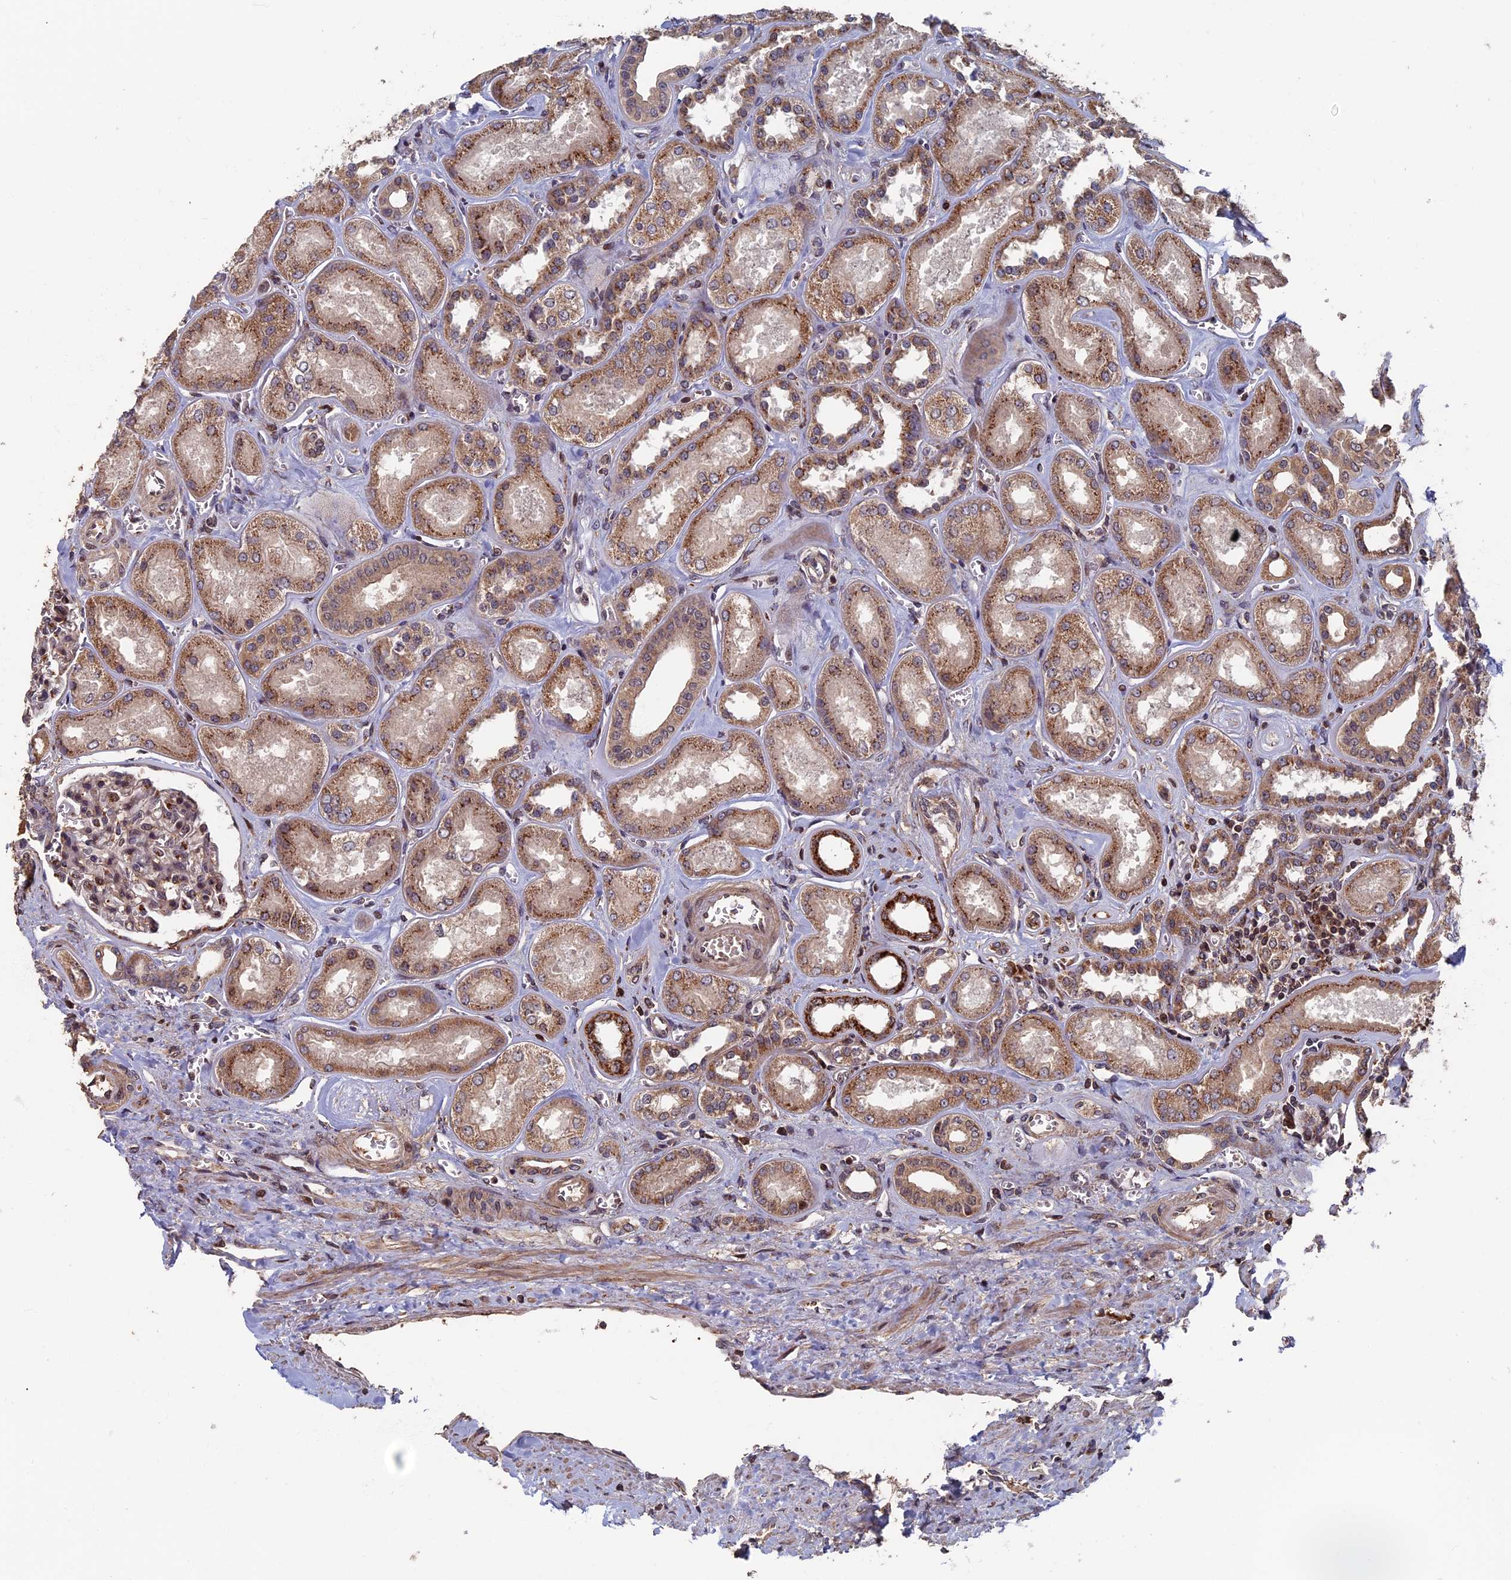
{"staining": {"intensity": "moderate", "quantity": "25%-75%", "location": "nuclear"}, "tissue": "kidney", "cell_type": "Cells in glomeruli", "image_type": "normal", "snomed": [{"axis": "morphology", "description": "Normal tissue, NOS"}, {"axis": "morphology", "description": "Adenocarcinoma, NOS"}, {"axis": "topography", "description": "Kidney"}], "caption": "Protein analysis of benign kidney displays moderate nuclear positivity in about 25%-75% of cells in glomeruli.", "gene": "RASGRF1", "patient": {"sex": "female", "age": 68}}